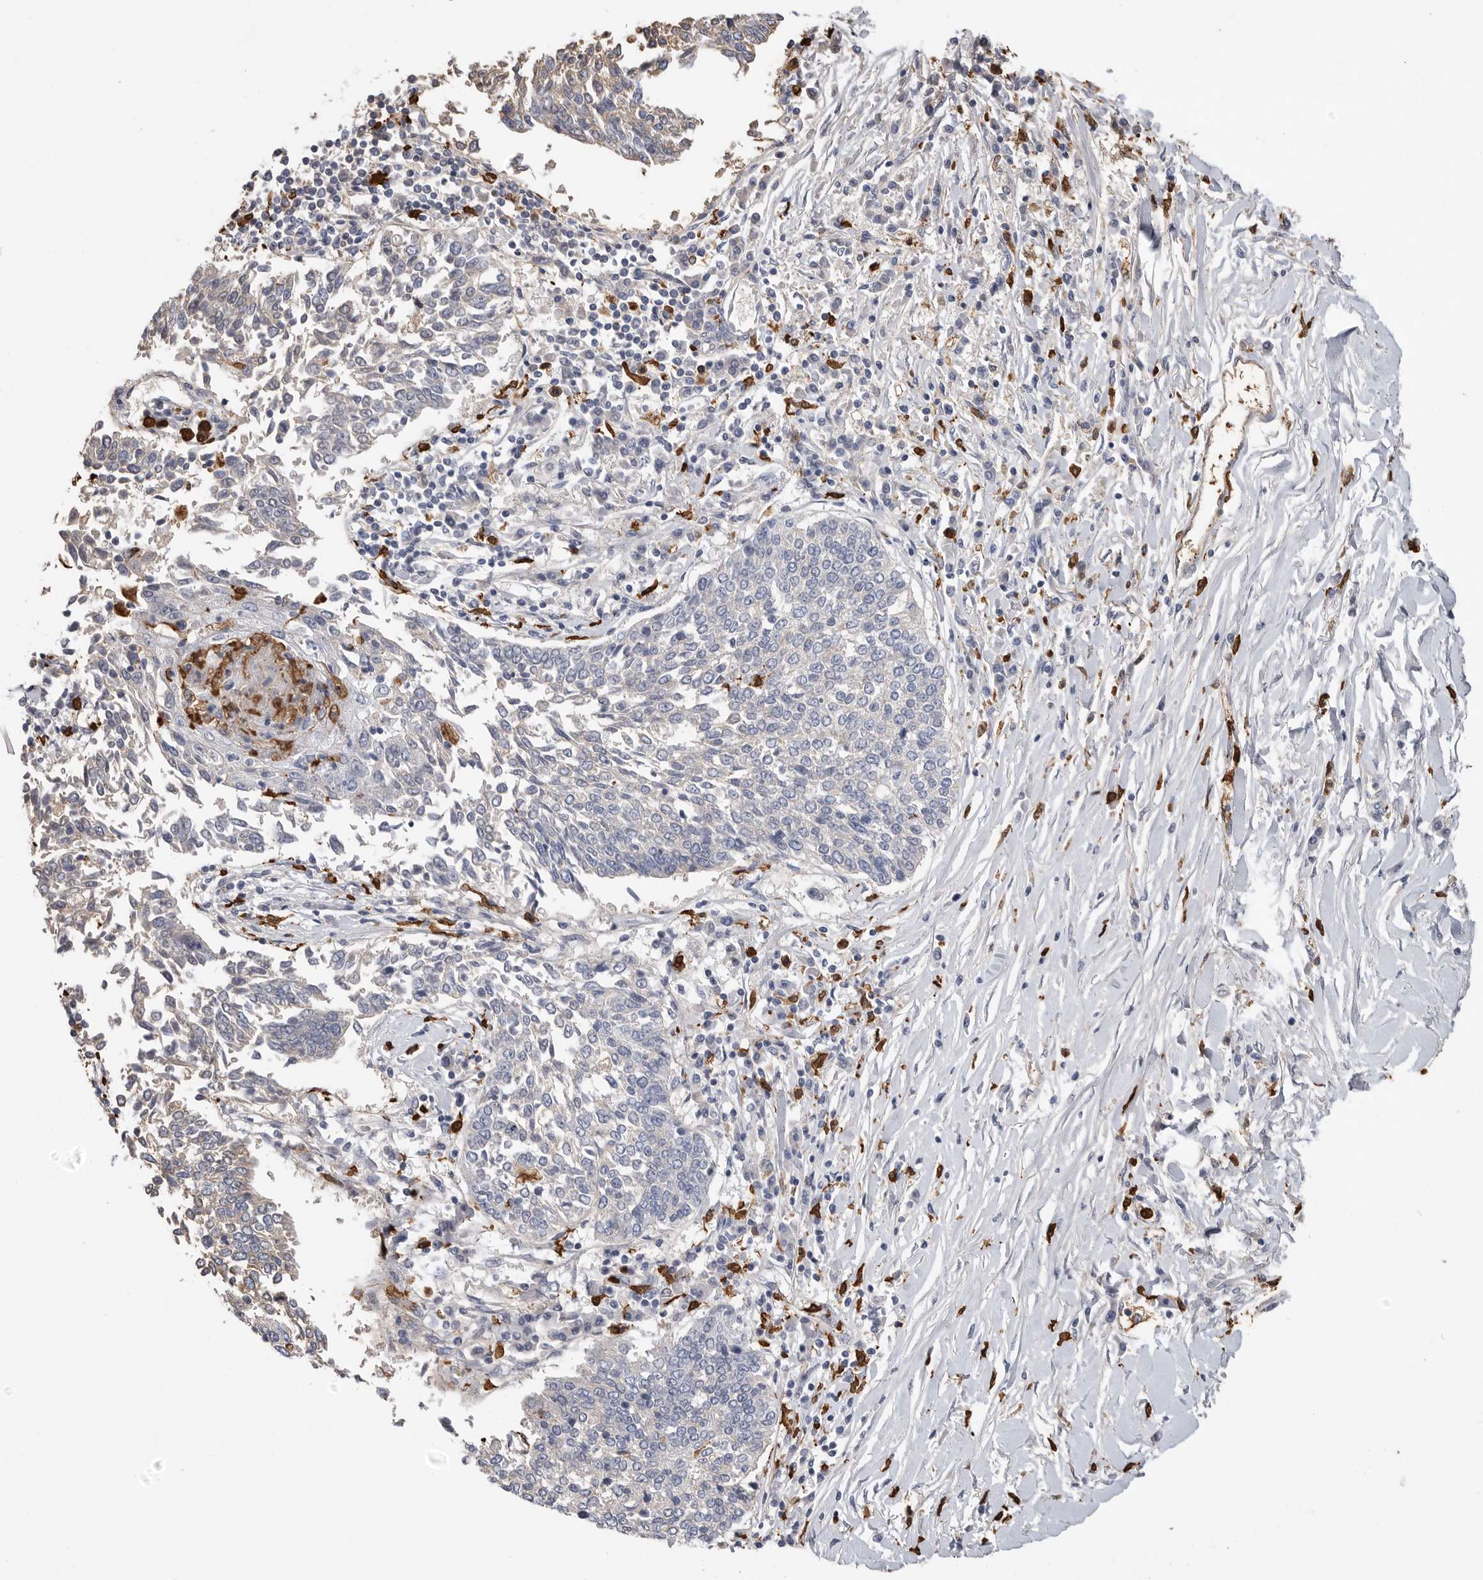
{"staining": {"intensity": "negative", "quantity": "none", "location": "none"}, "tissue": "lung cancer", "cell_type": "Tumor cells", "image_type": "cancer", "snomed": [{"axis": "morphology", "description": "Normal tissue, NOS"}, {"axis": "morphology", "description": "Squamous cell carcinoma, NOS"}, {"axis": "topography", "description": "Cartilage tissue"}, {"axis": "topography", "description": "Bronchus"}, {"axis": "topography", "description": "Lung"}, {"axis": "topography", "description": "Peripheral nerve tissue"}], "caption": "This is a histopathology image of immunohistochemistry (IHC) staining of lung cancer (squamous cell carcinoma), which shows no expression in tumor cells.", "gene": "CYB561D1", "patient": {"sex": "female", "age": 49}}